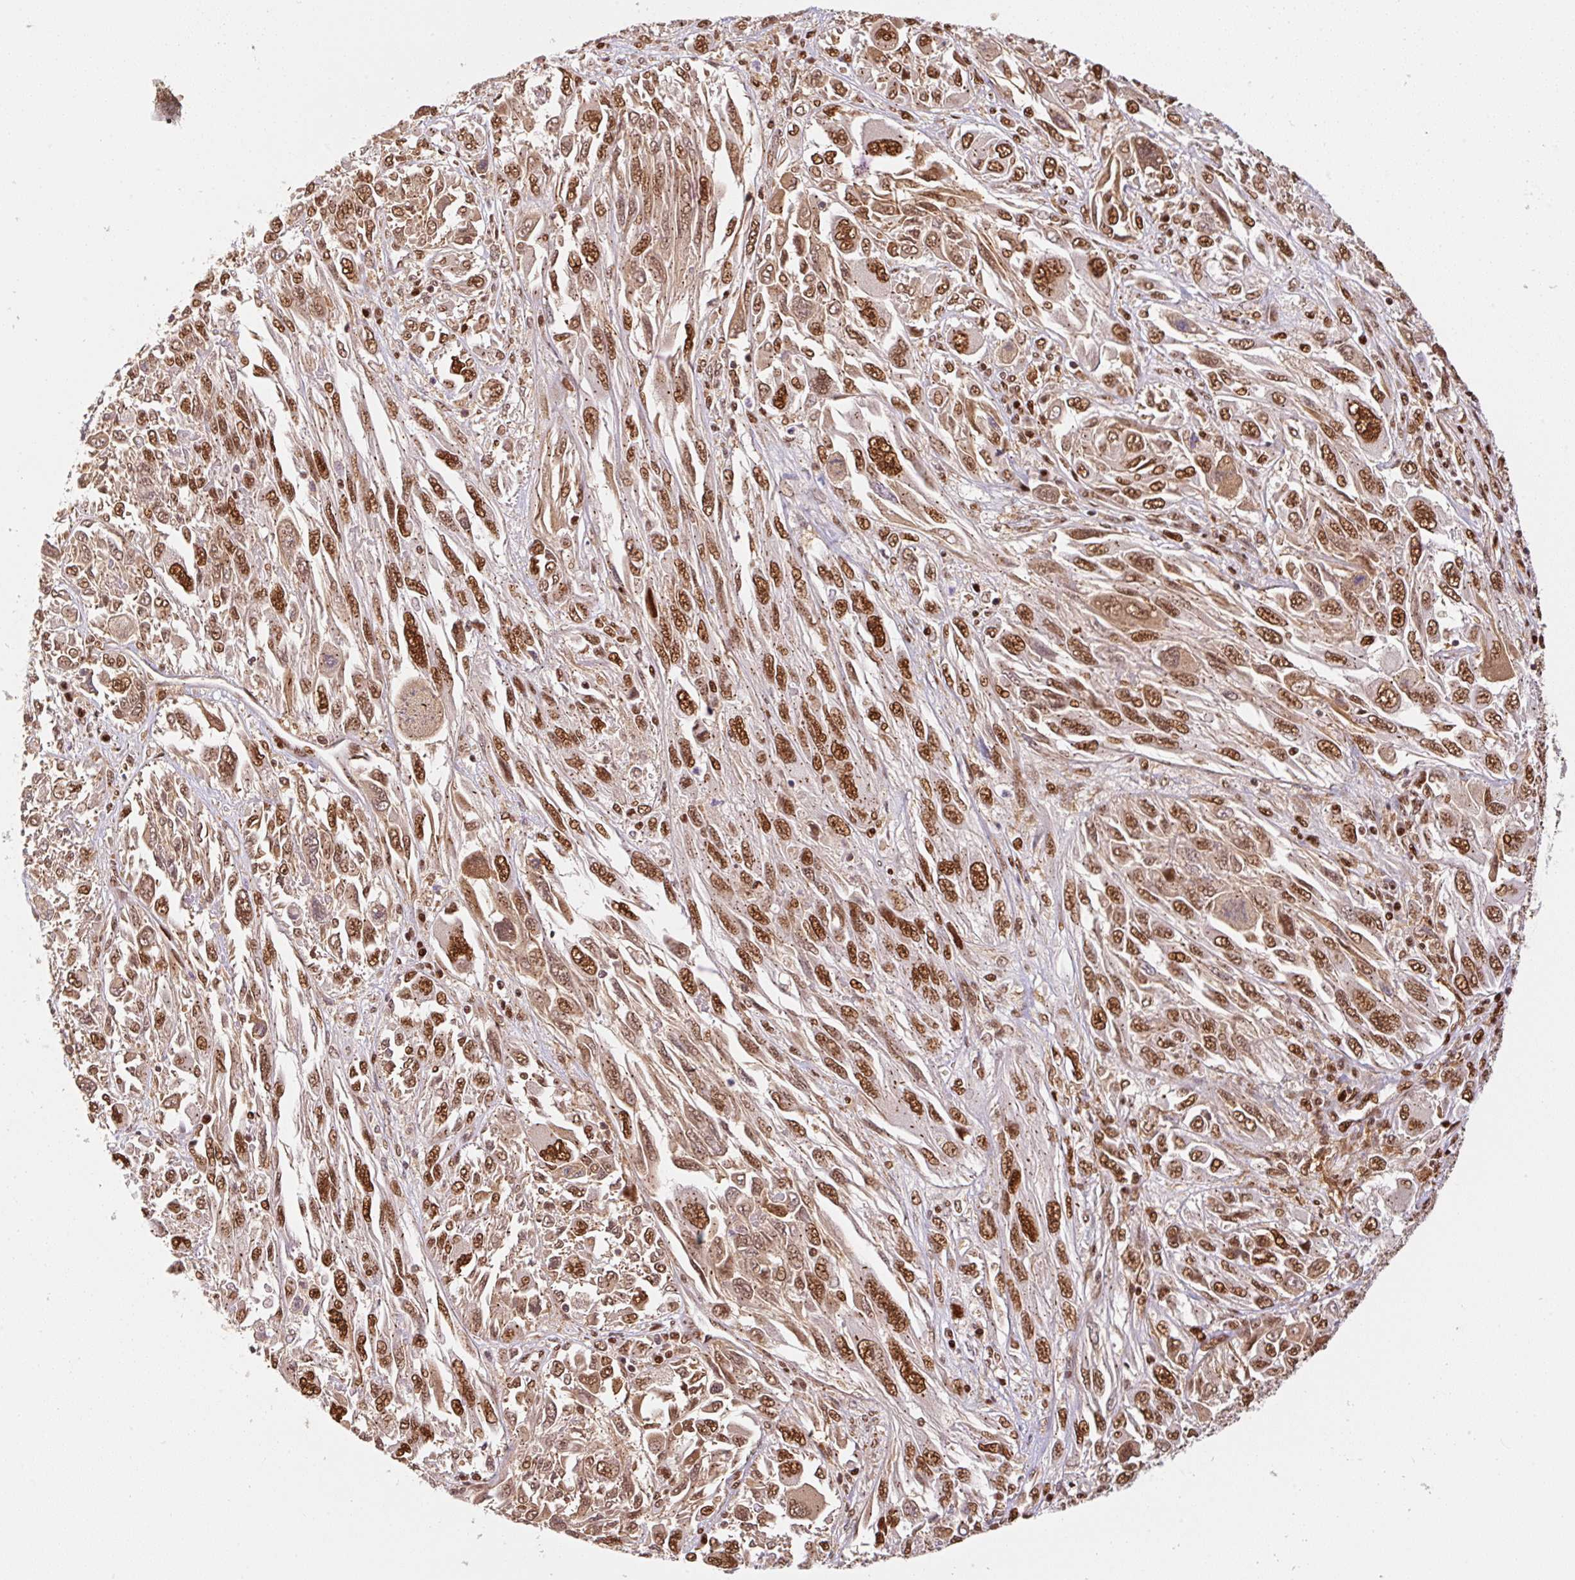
{"staining": {"intensity": "strong", "quantity": ">75%", "location": "nuclear"}, "tissue": "melanoma", "cell_type": "Tumor cells", "image_type": "cancer", "snomed": [{"axis": "morphology", "description": "Malignant melanoma, NOS"}, {"axis": "topography", "description": "Skin"}], "caption": "Malignant melanoma tissue shows strong nuclear positivity in about >75% of tumor cells, visualized by immunohistochemistry.", "gene": "GPR139", "patient": {"sex": "female", "age": 91}}